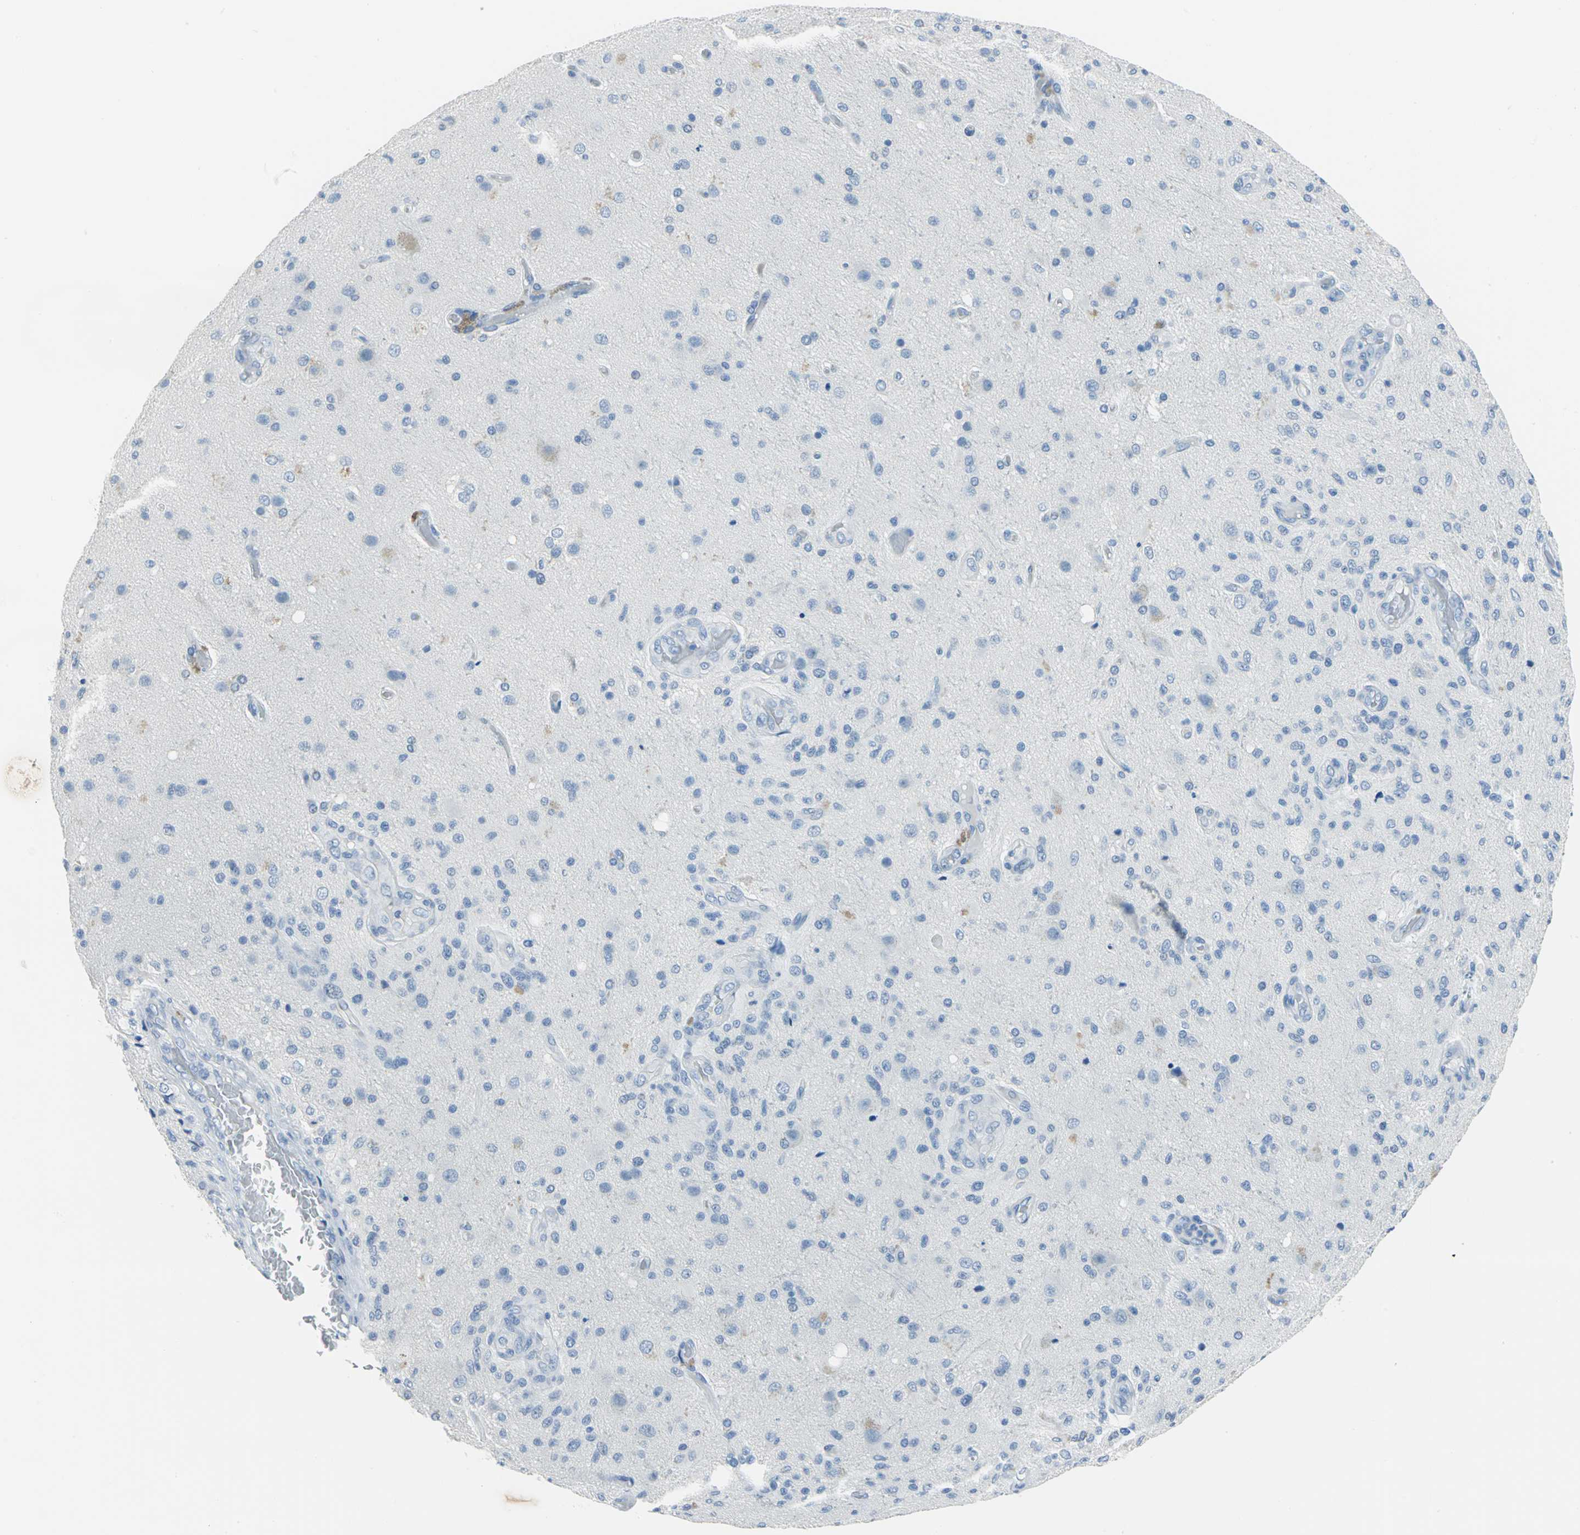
{"staining": {"intensity": "negative", "quantity": "none", "location": "none"}, "tissue": "glioma", "cell_type": "Tumor cells", "image_type": "cancer", "snomed": [{"axis": "morphology", "description": "Normal tissue, NOS"}, {"axis": "morphology", "description": "Glioma, malignant, High grade"}, {"axis": "topography", "description": "Cerebral cortex"}], "caption": "This photomicrograph is of glioma stained with immunohistochemistry to label a protein in brown with the nuclei are counter-stained blue. There is no positivity in tumor cells. (DAB (3,3'-diaminobenzidine) immunohistochemistry with hematoxylin counter stain).", "gene": "PKLR", "patient": {"sex": "male", "age": 77}}